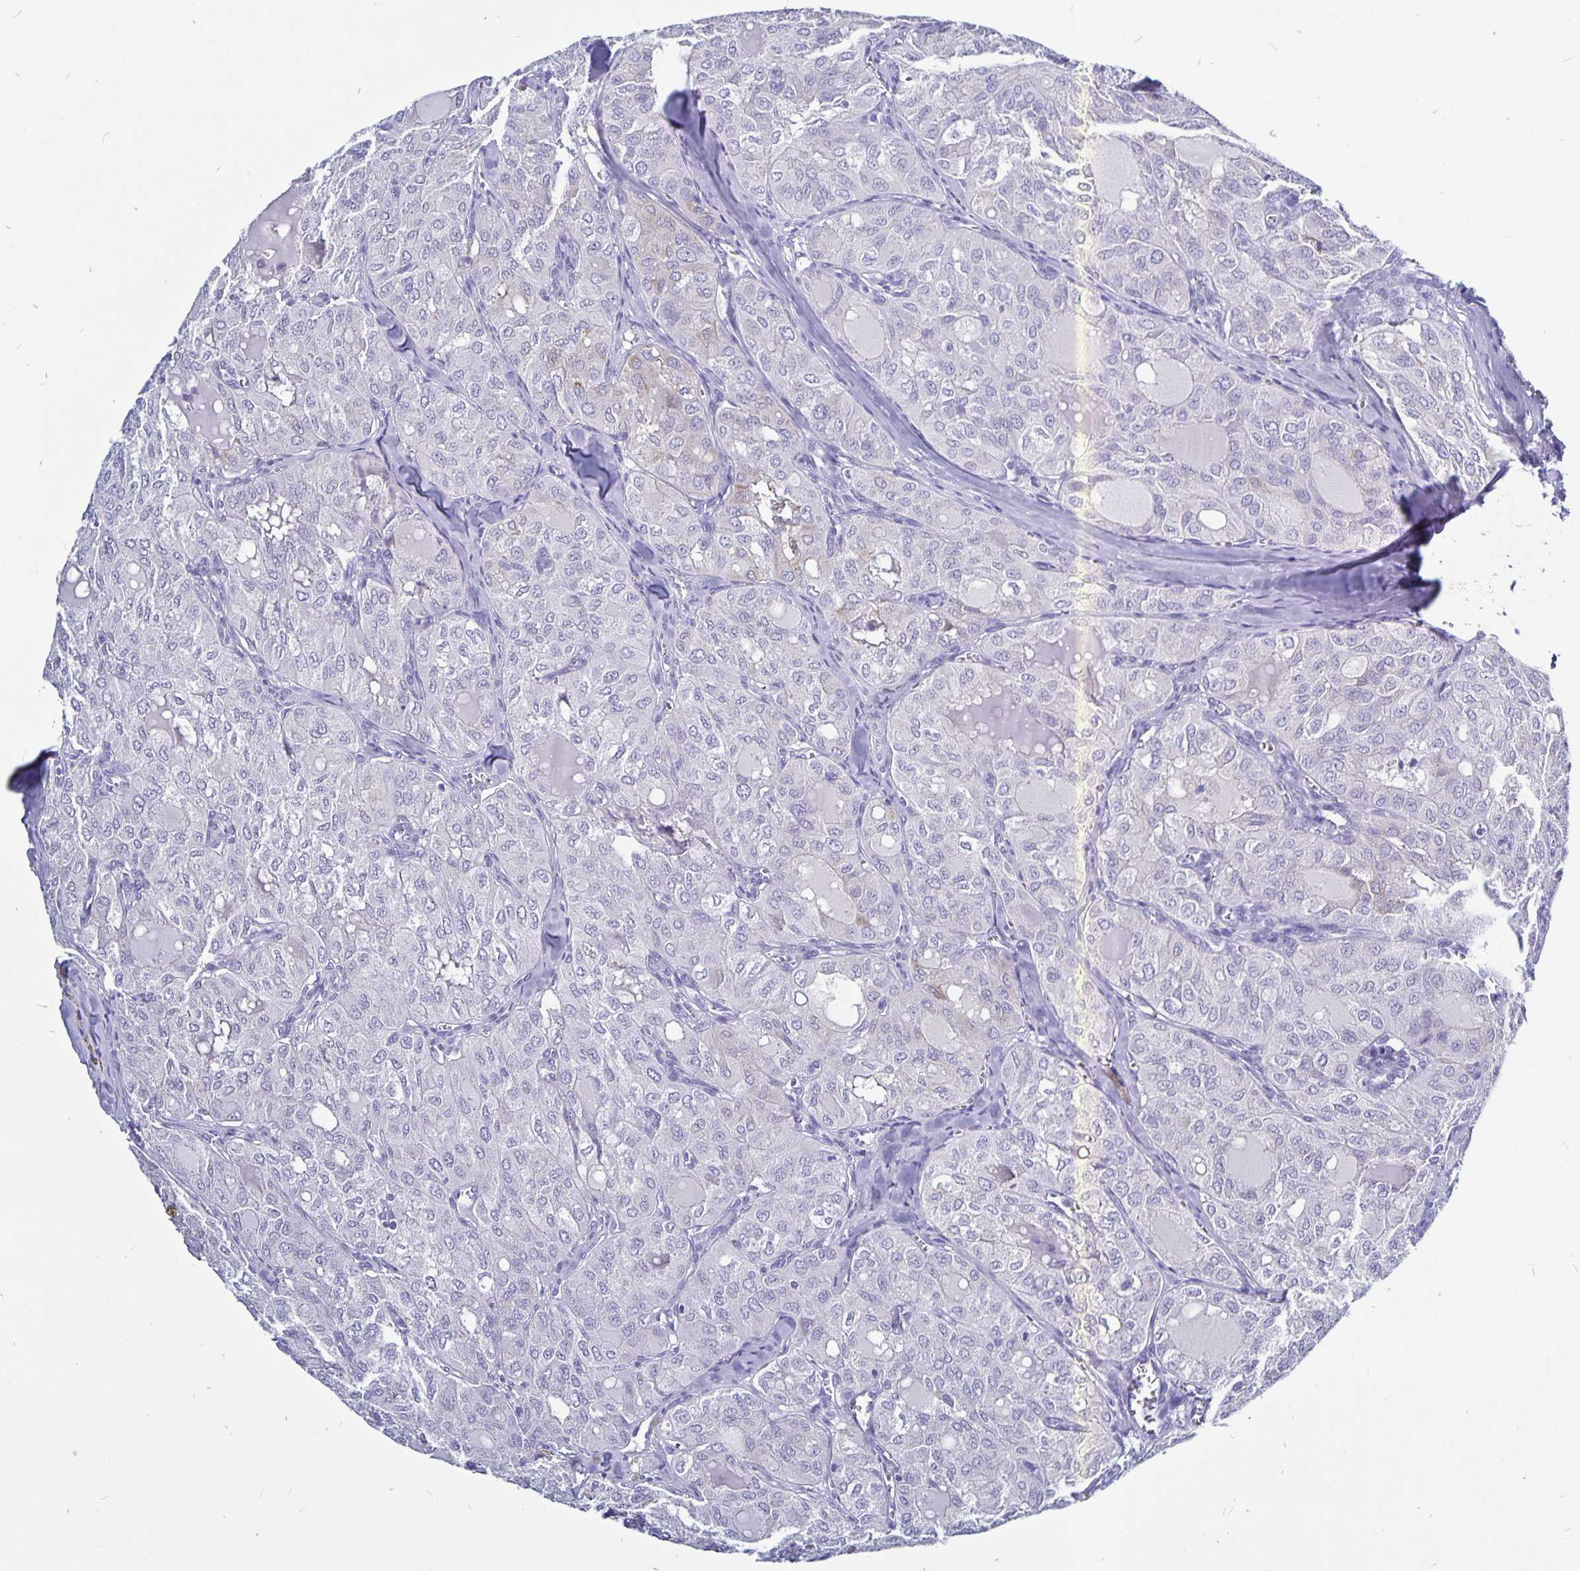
{"staining": {"intensity": "negative", "quantity": "none", "location": "none"}, "tissue": "thyroid cancer", "cell_type": "Tumor cells", "image_type": "cancer", "snomed": [{"axis": "morphology", "description": "Follicular adenoma carcinoma, NOS"}, {"axis": "topography", "description": "Thyroid gland"}], "caption": "IHC micrograph of neoplastic tissue: human thyroid cancer stained with DAB demonstrates no significant protein expression in tumor cells.", "gene": "ODF3B", "patient": {"sex": "male", "age": 75}}